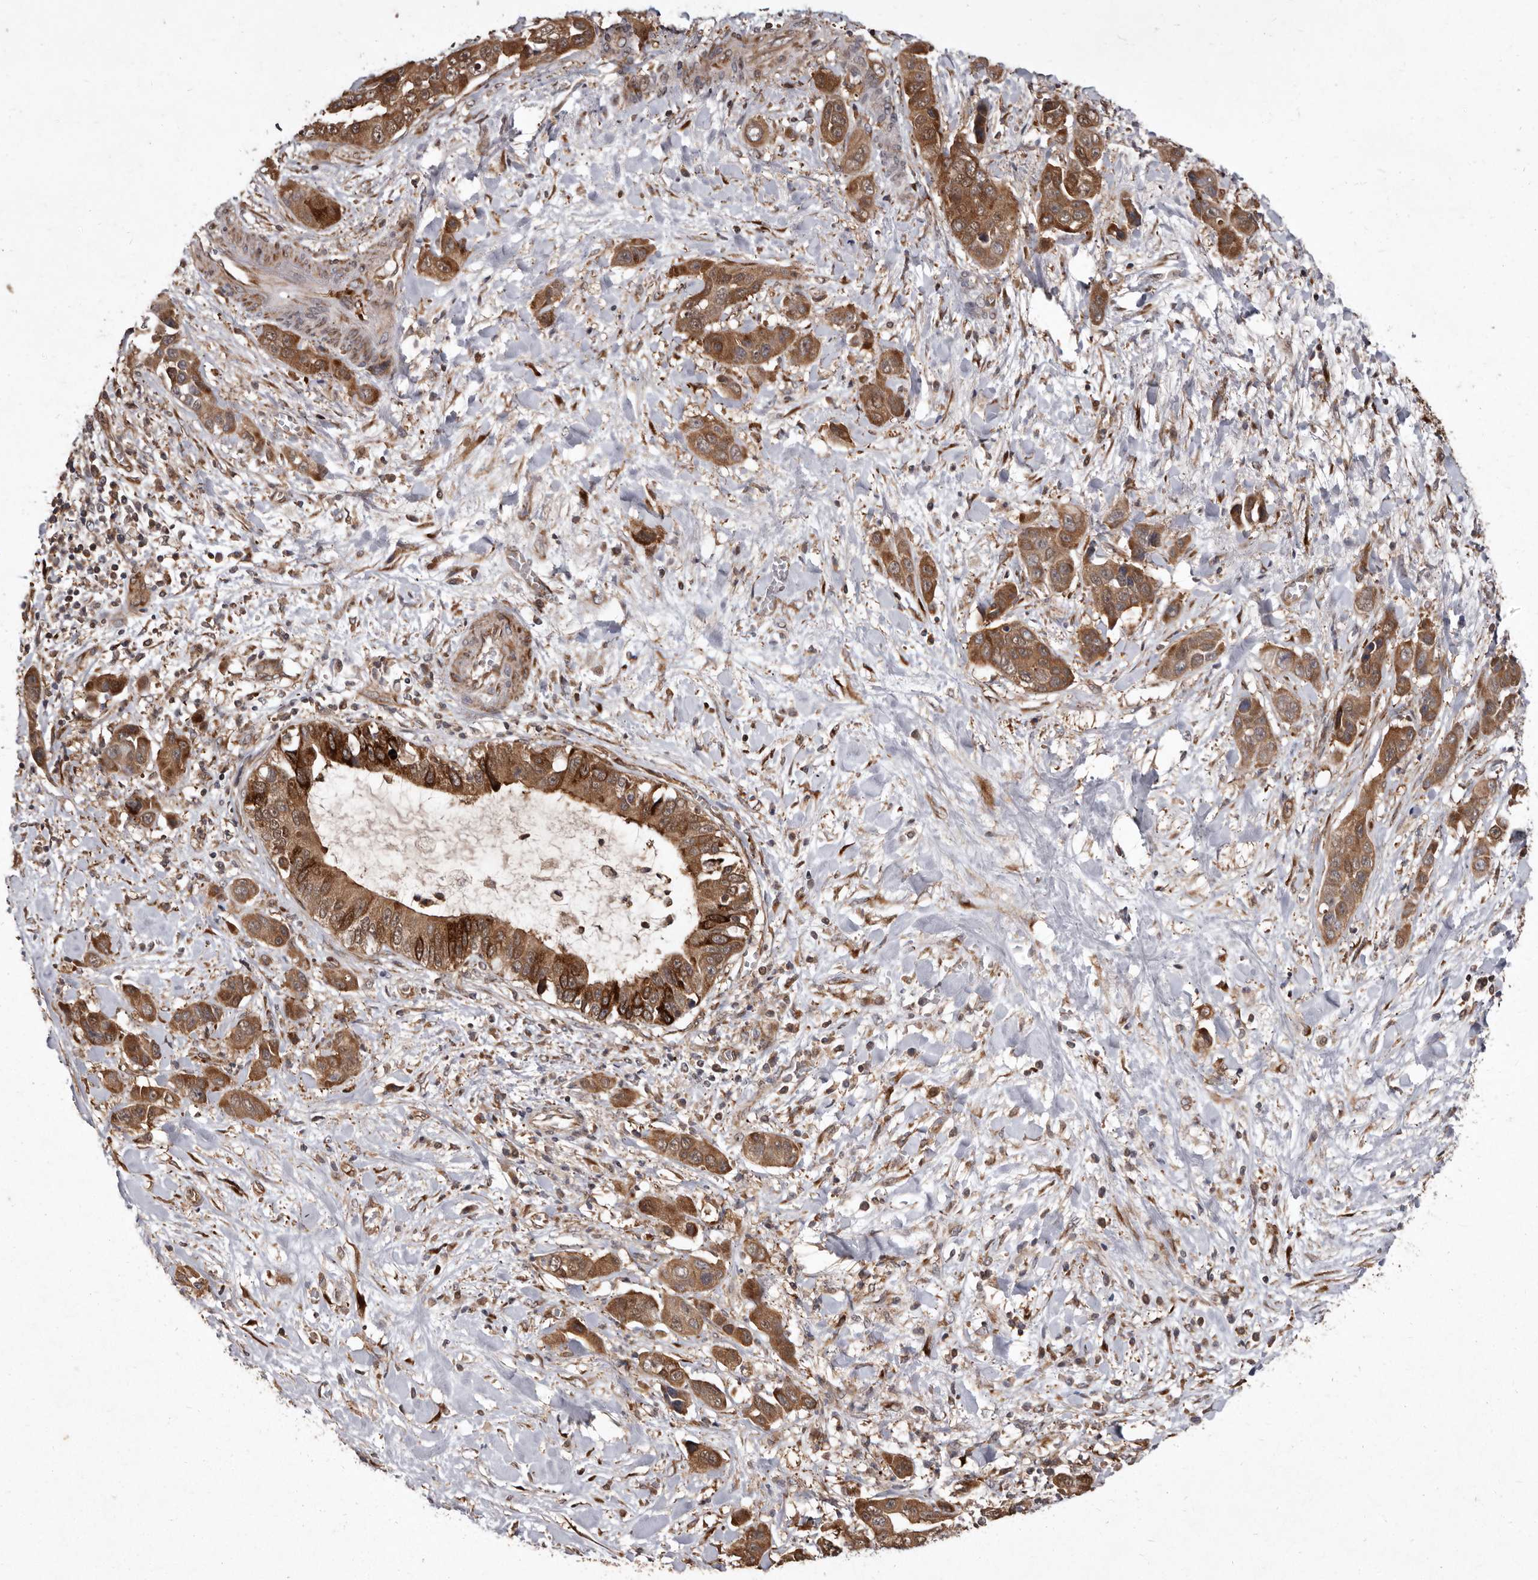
{"staining": {"intensity": "moderate", "quantity": ">75%", "location": "cytoplasmic/membranous"}, "tissue": "liver cancer", "cell_type": "Tumor cells", "image_type": "cancer", "snomed": [{"axis": "morphology", "description": "Cholangiocarcinoma"}, {"axis": "topography", "description": "Liver"}], "caption": "This is a photomicrograph of IHC staining of liver cancer (cholangiocarcinoma), which shows moderate positivity in the cytoplasmic/membranous of tumor cells.", "gene": "FLAD1", "patient": {"sex": "female", "age": 52}}